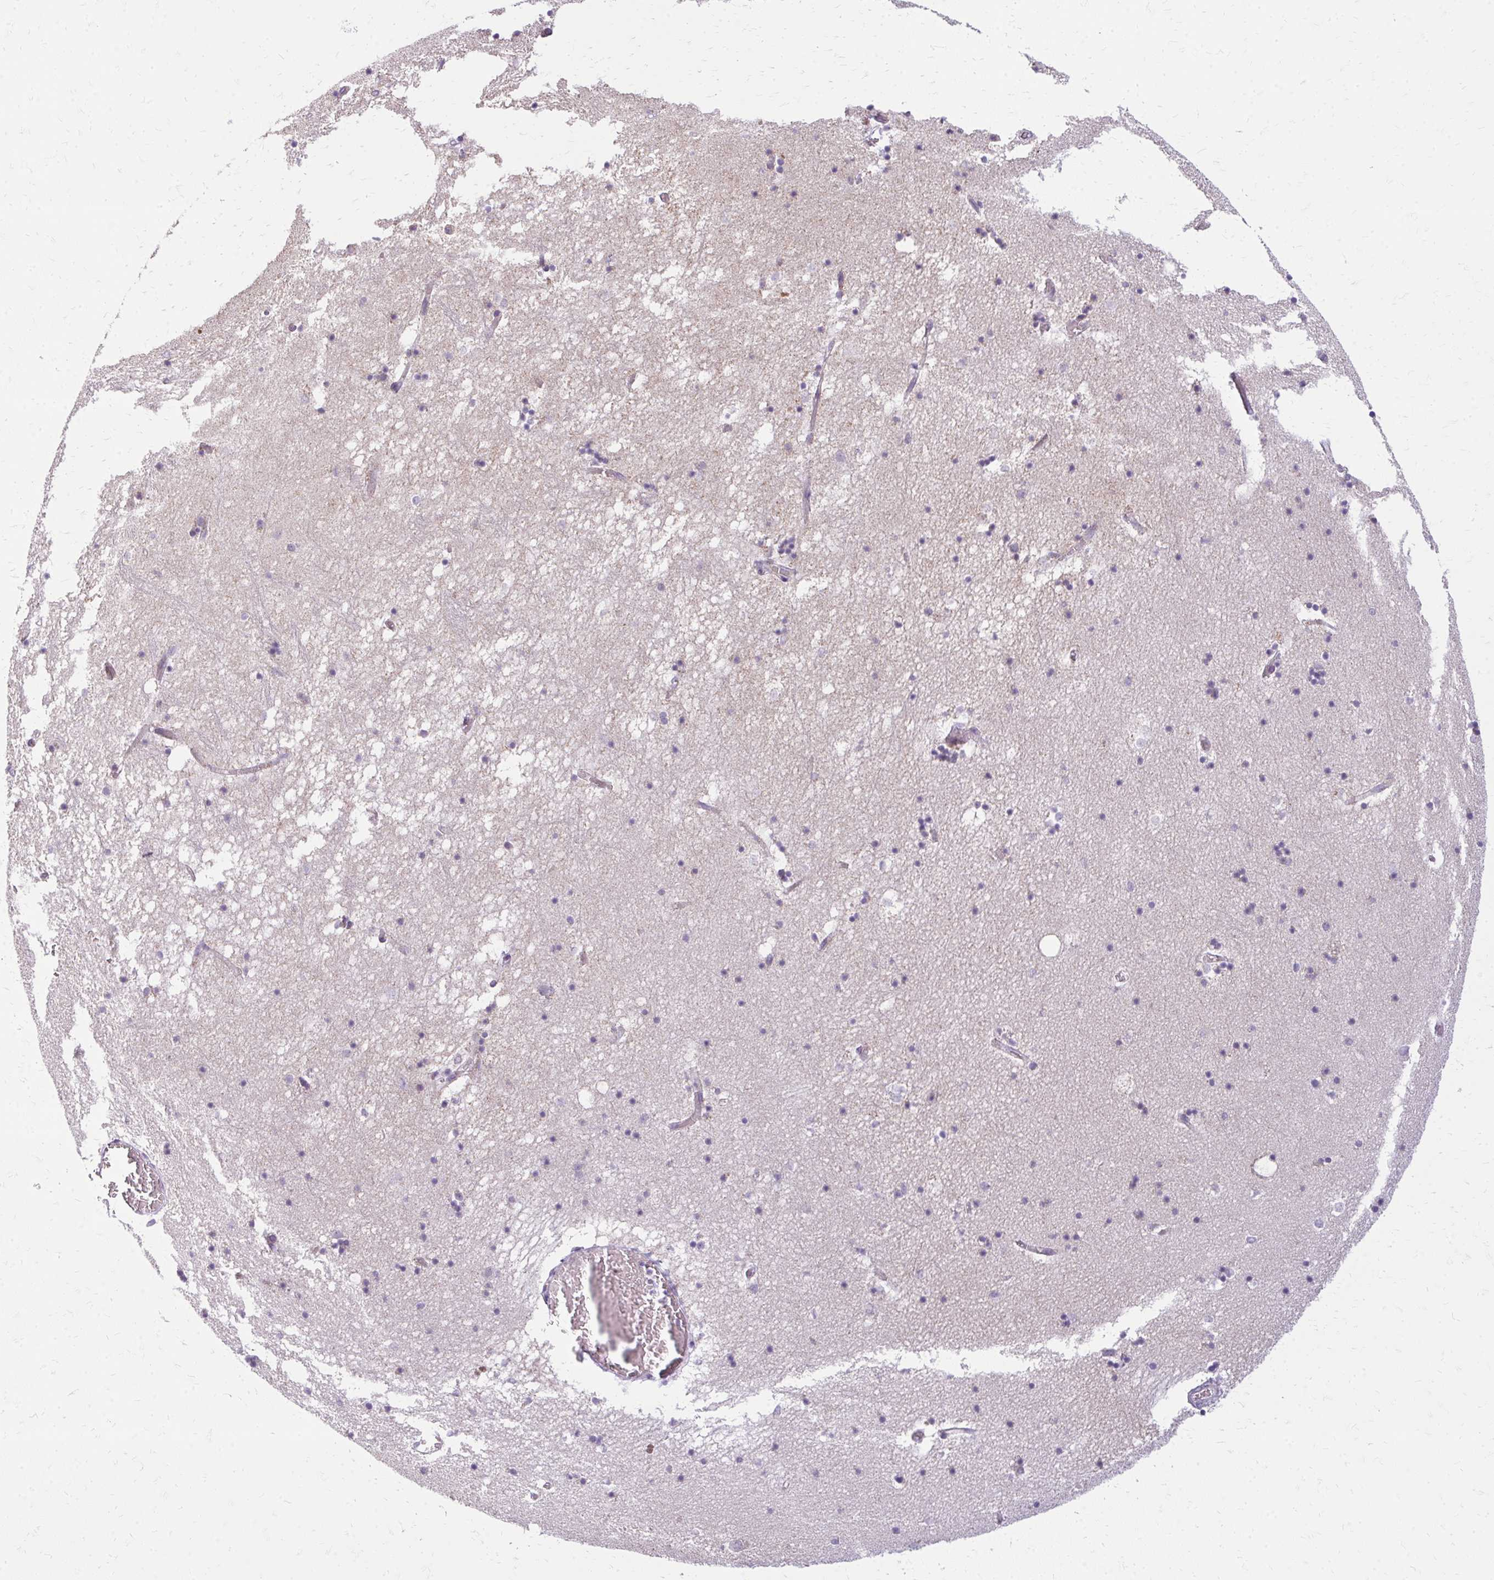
{"staining": {"intensity": "negative", "quantity": "none", "location": "none"}, "tissue": "hippocampus", "cell_type": "Glial cells", "image_type": "normal", "snomed": [{"axis": "morphology", "description": "Normal tissue, NOS"}, {"axis": "topography", "description": "Hippocampus"}], "caption": "IHC of benign hippocampus demonstrates no expression in glial cells. (Brightfield microscopy of DAB IHC at high magnification).", "gene": "IFIT1", "patient": {"sex": "male", "age": 58}}